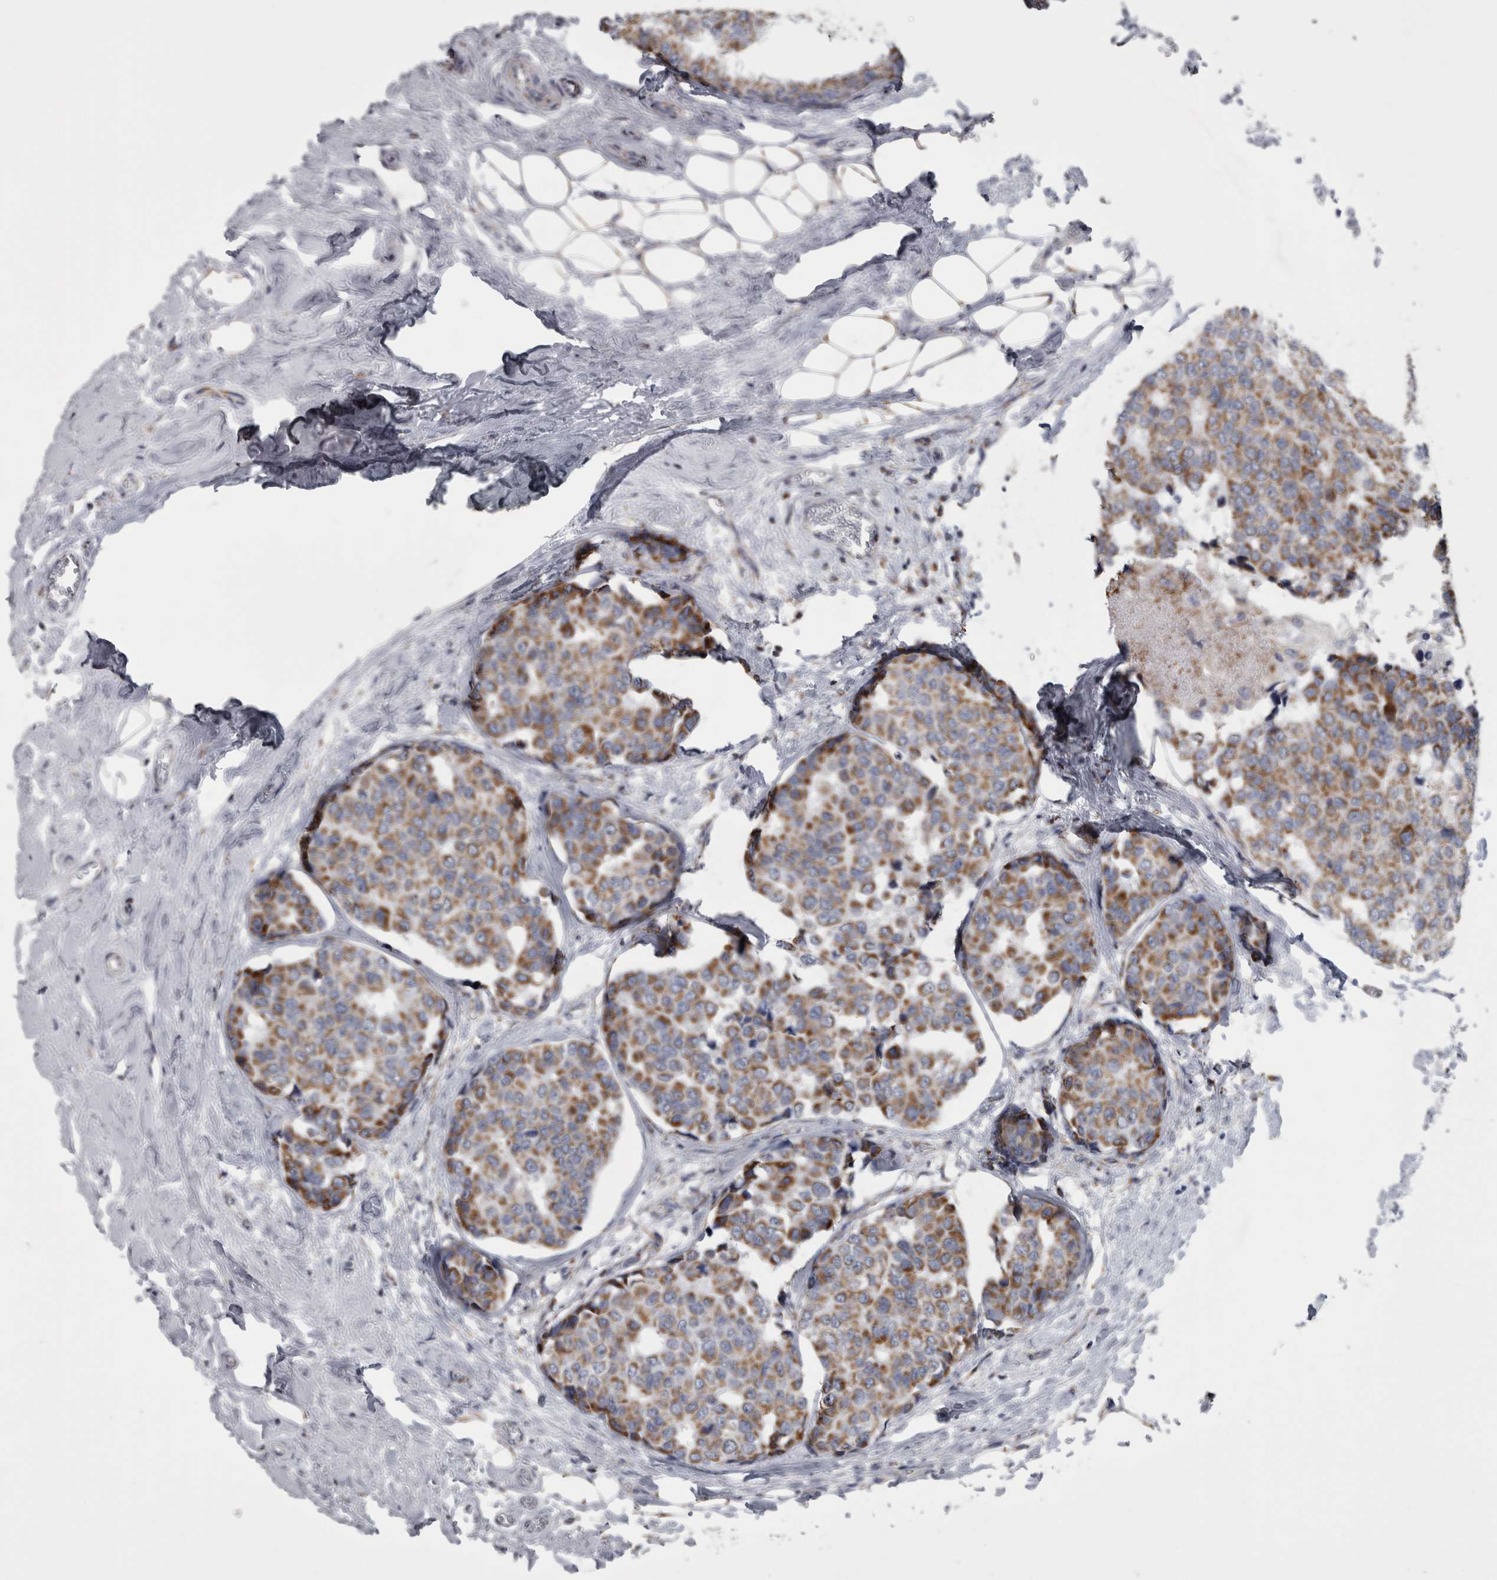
{"staining": {"intensity": "moderate", "quantity": ">75%", "location": "cytoplasmic/membranous"}, "tissue": "breast cancer", "cell_type": "Tumor cells", "image_type": "cancer", "snomed": [{"axis": "morphology", "description": "Normal tissue, NOS"}, {"axis": "morphology", "description": "Duct carcinoma"}, {"axis": "topography", "description": "Breast"}], "caption": "Immunohistochemical staining of human intraductal carcinoma (breast) reveals medium levels of moderate cytoplasmic/membranous protein expression in approximately >75% of tumor cells.", "gene": "MDH2", "patient": {"sex": "female", "age": 43}}